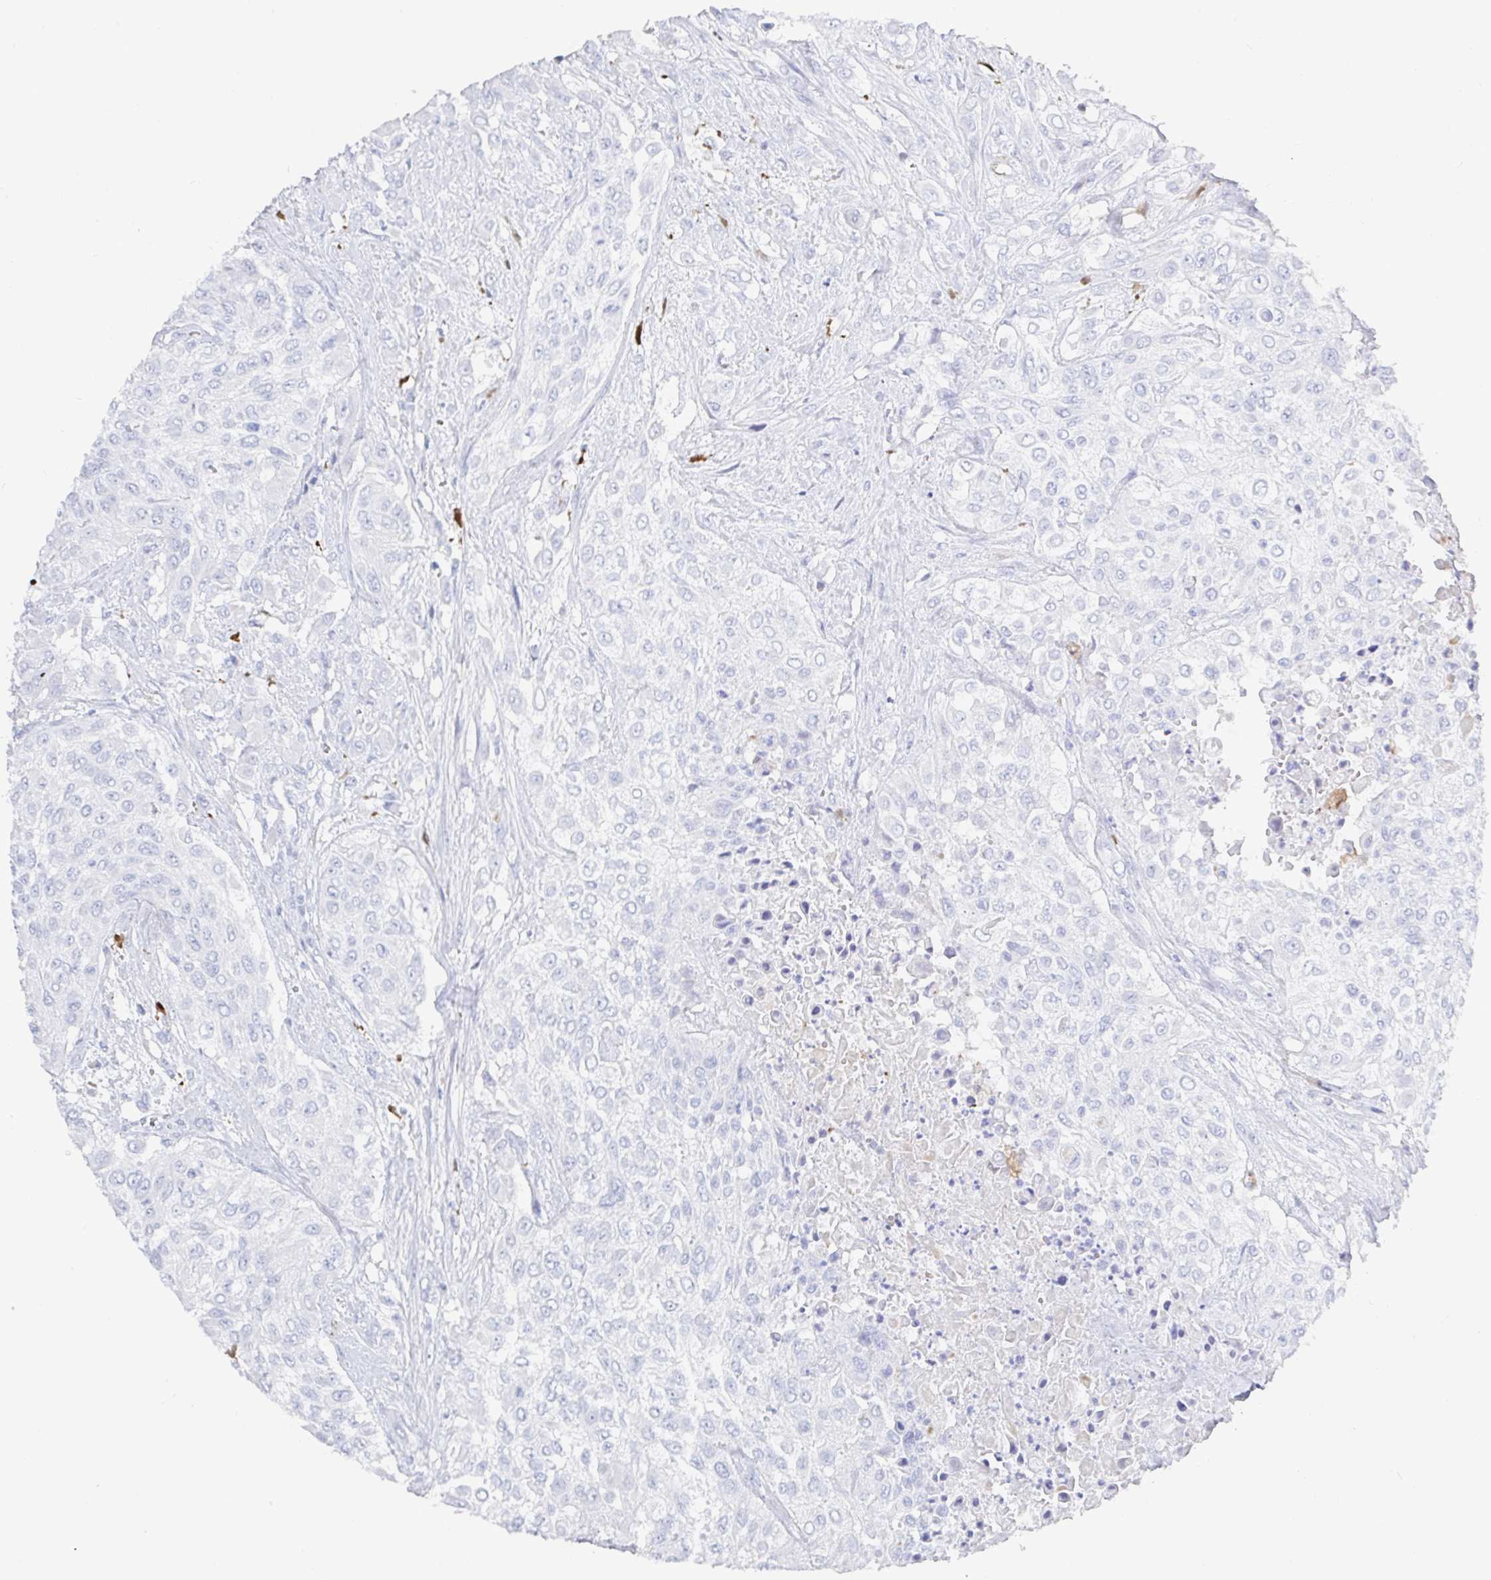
{"staining": {"intensity": "negative", "quantity": "none", "location": "none"}, "tissue": "urothelial cancer", "cell_type": "Tumor cells", "image_type": "cancer", "snomed": [{"axis": "morphology", "description": "Urothelial carcinoma, High grade"}, {"axis": "topography", "description": "Urinary bladder"}], "caption": "Tumor cells are negative for protein expression in human urothelial cancer.", "gene": "OR2A4", "patient": {"sex": "male", "age": 57}}